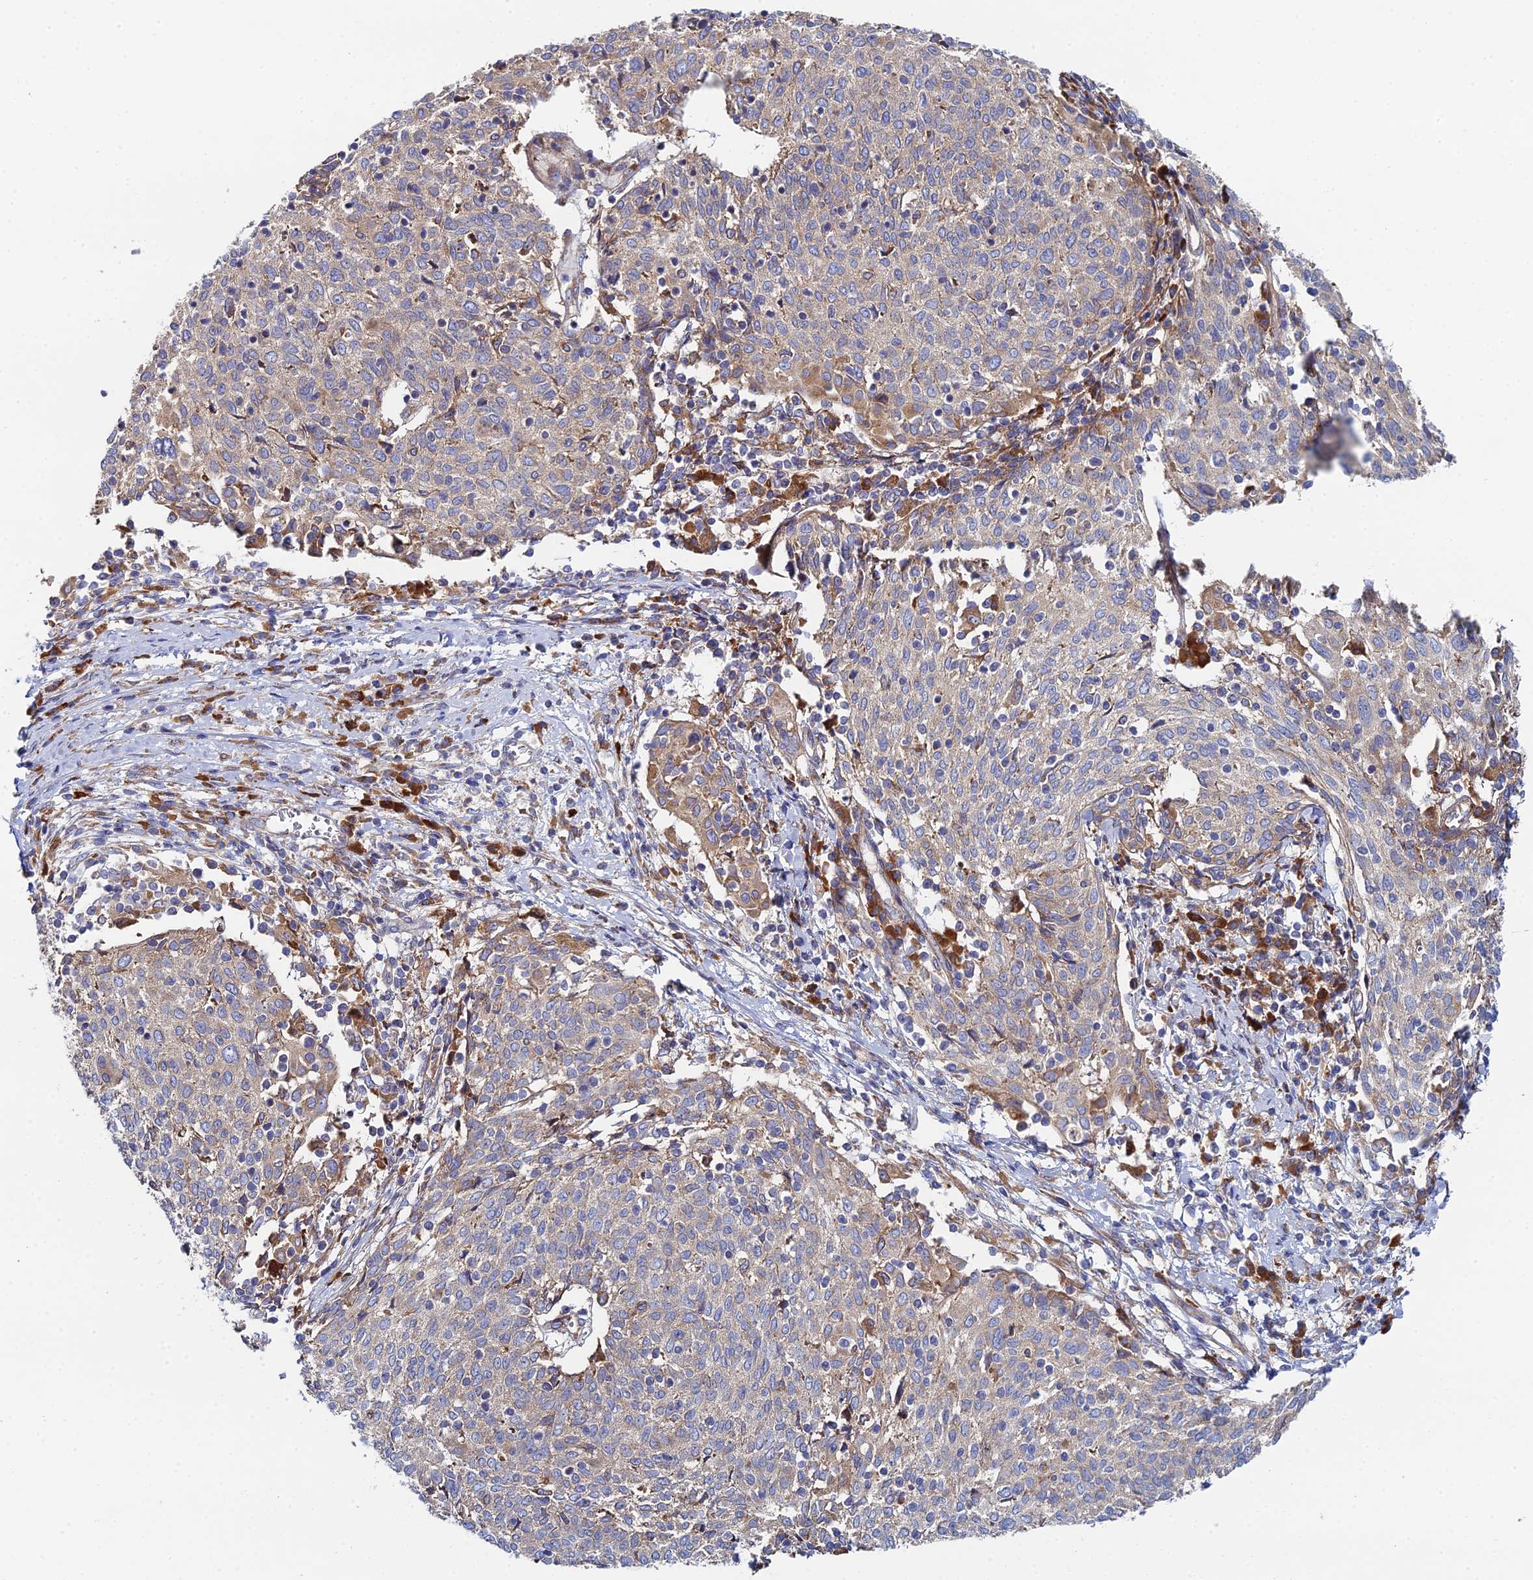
{"staining": {"intensity": "weak", "quantity": "<25%", "location": "cytoplasmic/membranous"}, "tissue": "cervical cancer", "cell_type": "Tumor cells", "image_type": "cancer", "snomed": [{"axis": "morphology", "description": "Squamous cell carcinoma, NOS"}, {"axis": "topography", "description": "Cervix"}], "caption": "DAB immunohistochemical staining of squamous cell carcinoma (cervical) shows no significant positivity in tumor cells.", "gene": "CLCN3", "patient": {"sex": "female", "age": 52}}